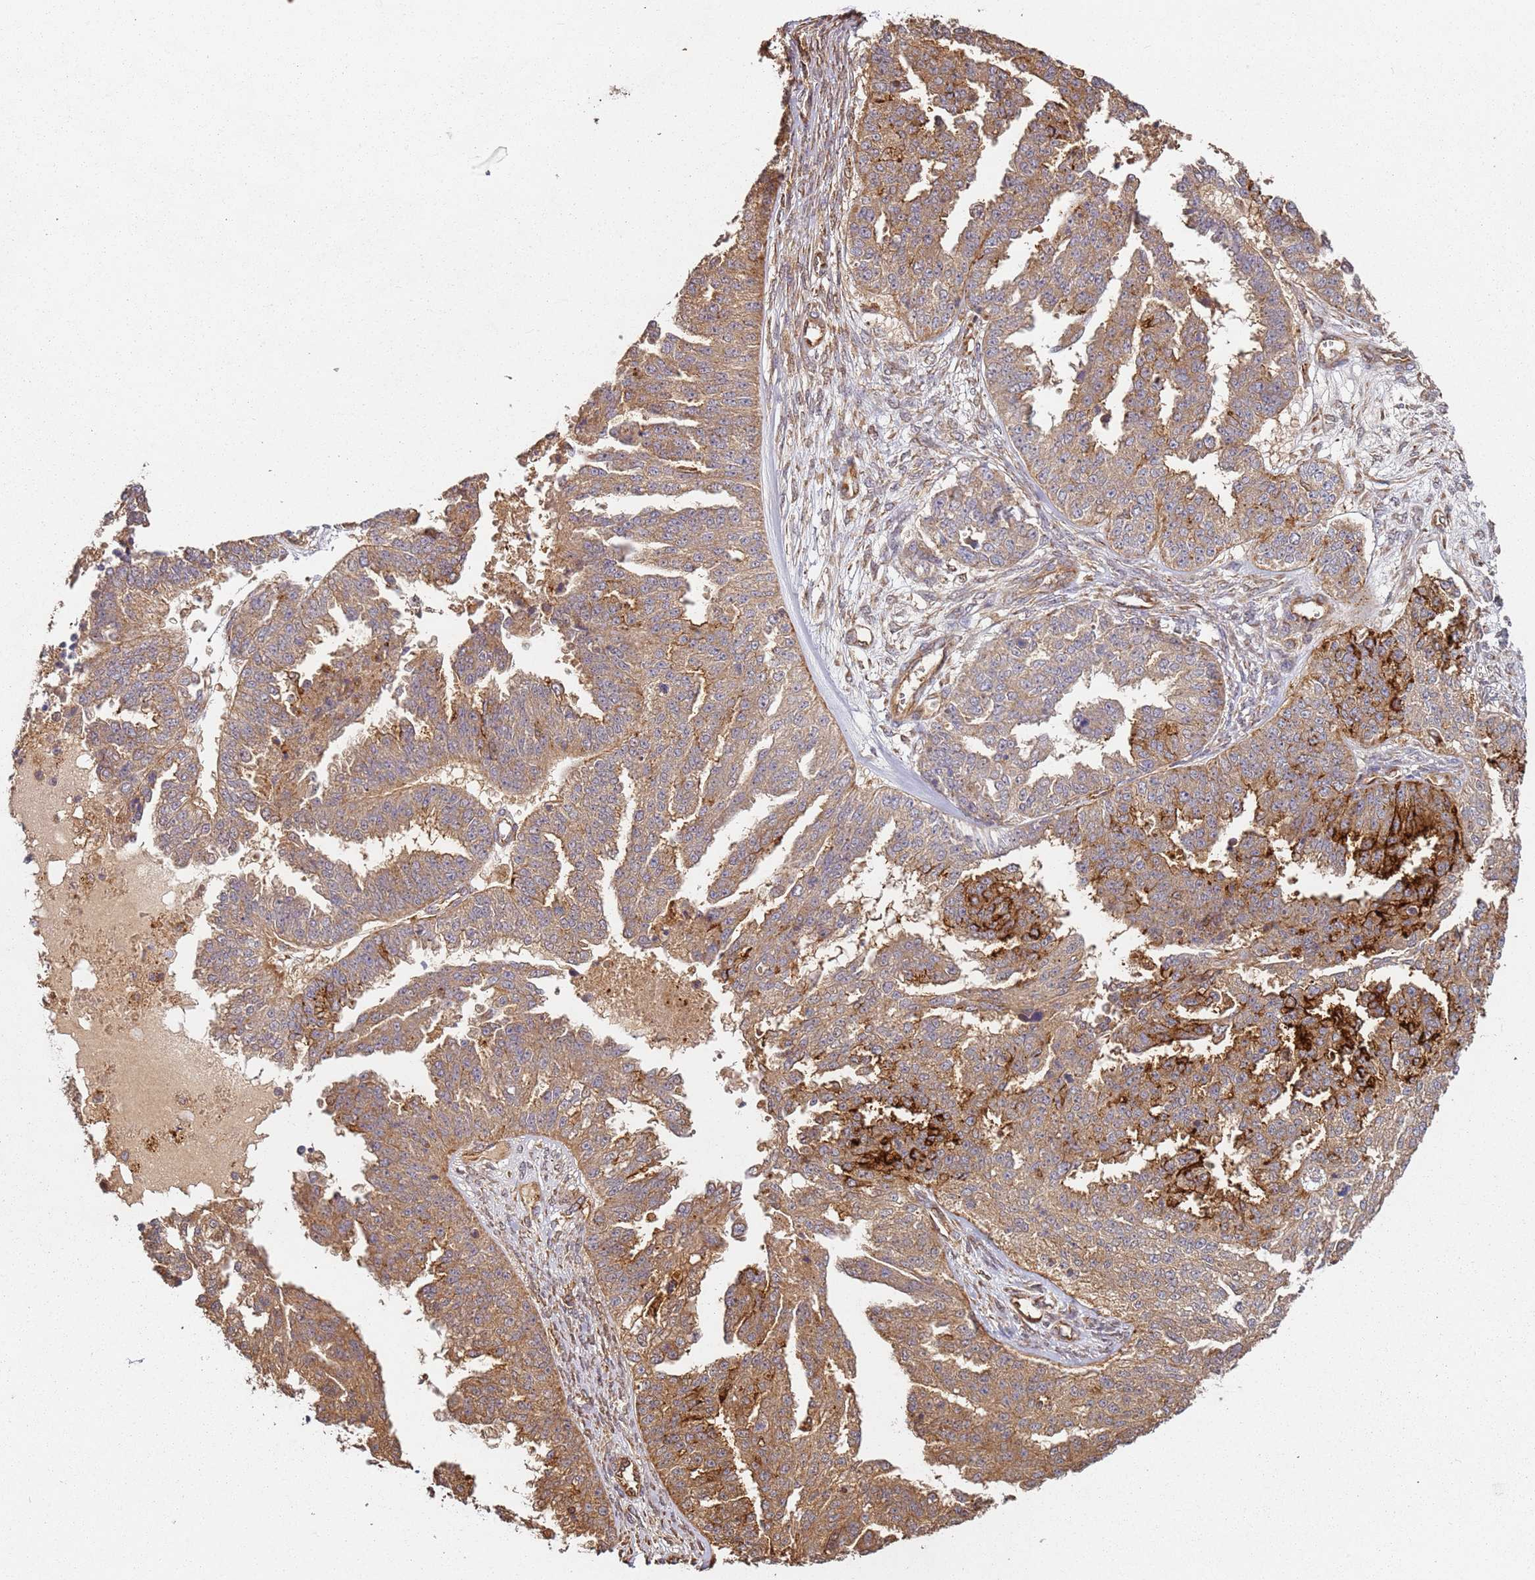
{"staining": {"intensity": "moderate", "quantity": ">75%", "location": "cytoplasmic/membranous"}, "tissue": "ovarian cancer", "cell_type": "Tumor cells", "image_type": "cancer", "snomed": [{"axis": "morphology", "description": "Cystadenocarcinoma, serous, NOS"}, {"axis": "topography", "description": "Ovary"}], "caption": "Approximately >75% of tumor cells in ovarian cancer (serous cystadenocarcinoma) demonstrate moderate cytoplasmic/membranous protein staining as visualized by brown immunohistochemical staining.", "gene": "SCGB2B2", "patient": {"sex": "female", "age": 58}}